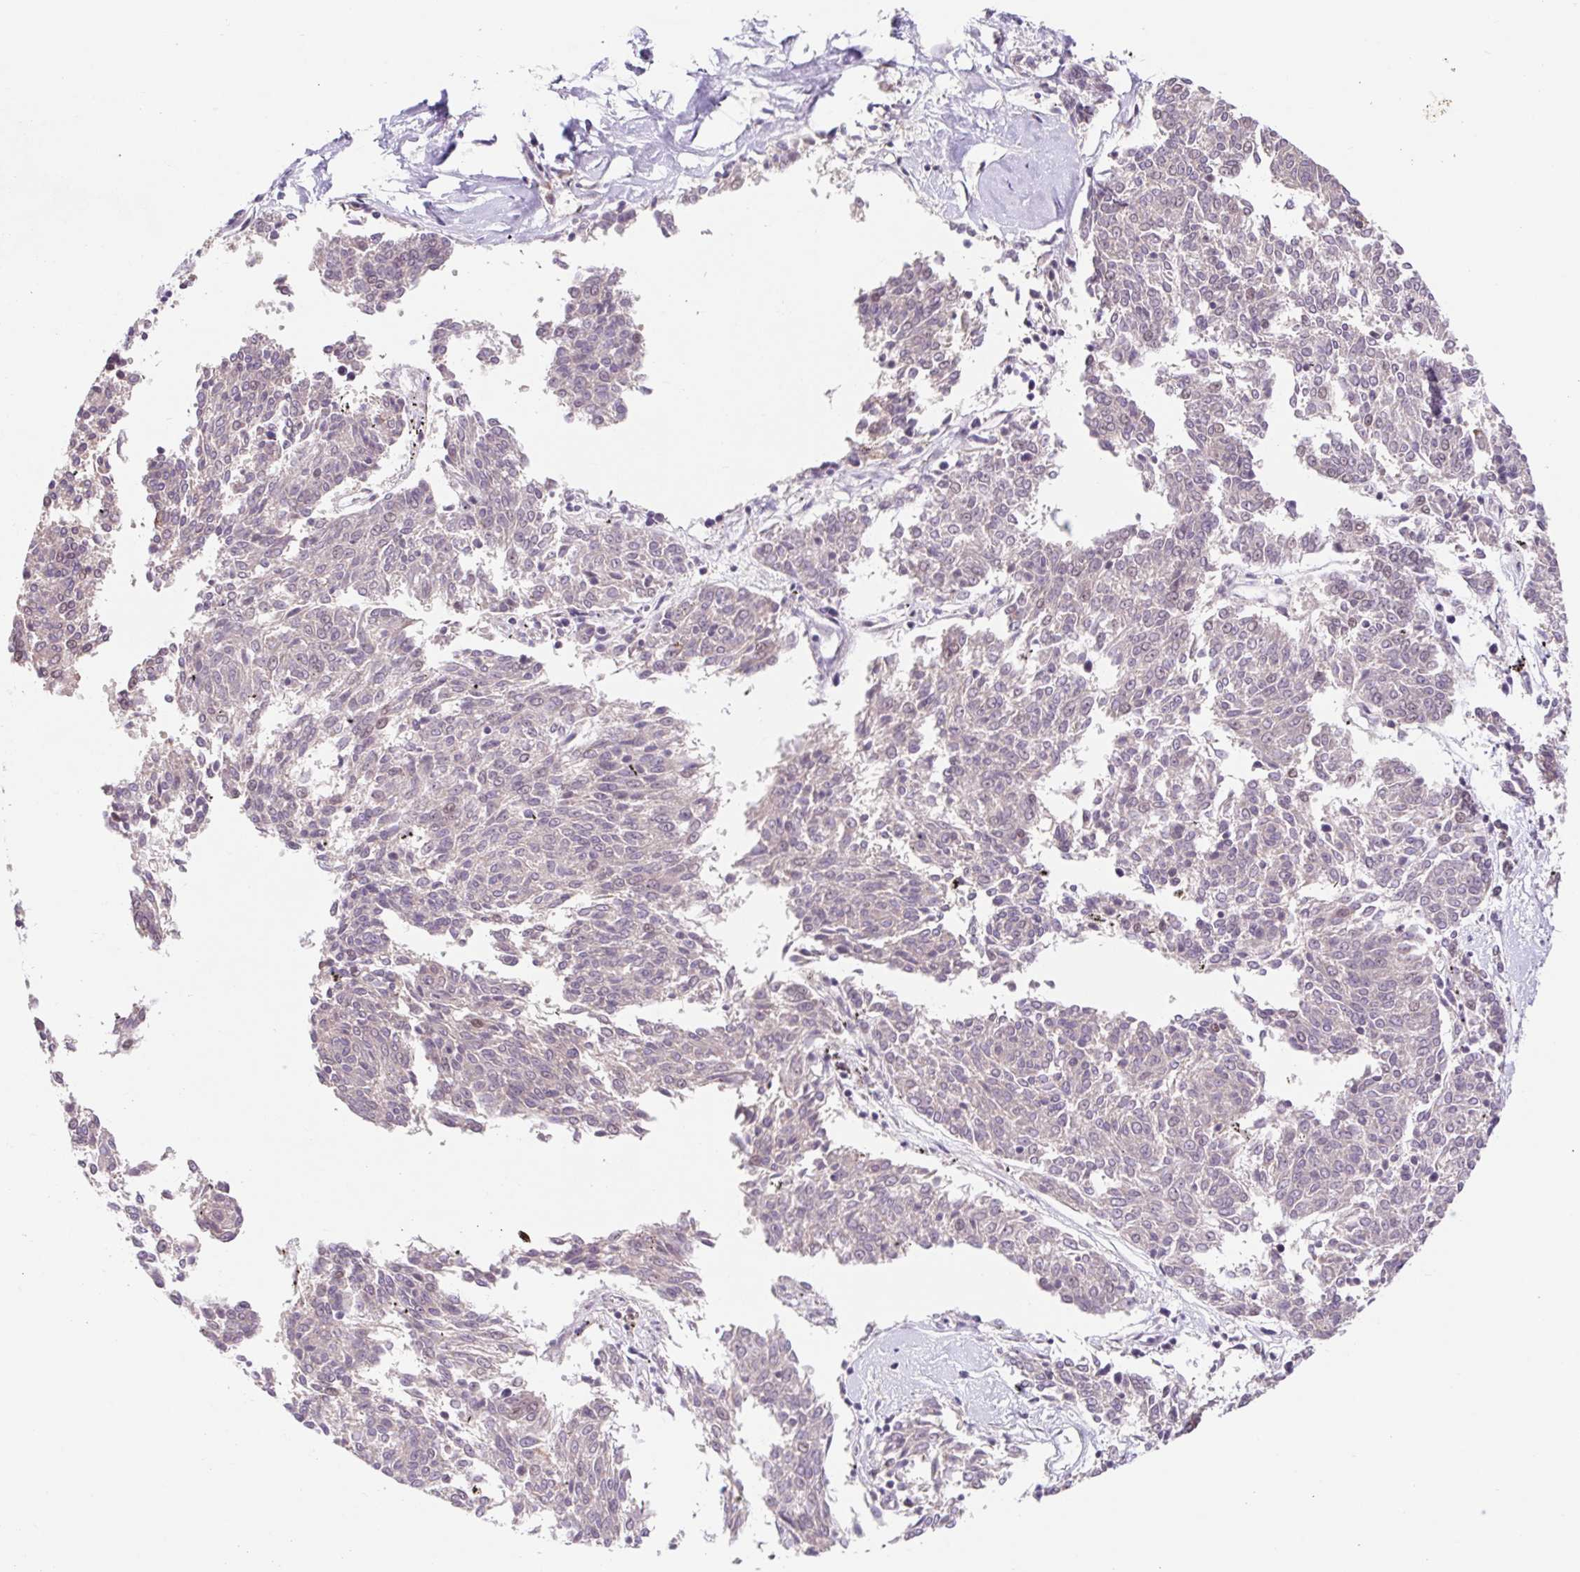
{"staining": {"intensity": "weak", "quantity": "<25%", "location": "cytoplasmic/membranous,nuclear"}, "tissue": "melanoma", "cell_type": "Tumor cells", "image_type": "cancer", "snomed": [{"axis": "morphology", "description": "Malignant melanoma, NOS"}, {"axis": "topography", "description": "Skin"}], "caption": "DAB immunohistochemical staining of malignant melanoma demonstrates no significant positivity in tumor cells.", "gene": "HFE", "patient": {"sex": "female", "age": 72}}